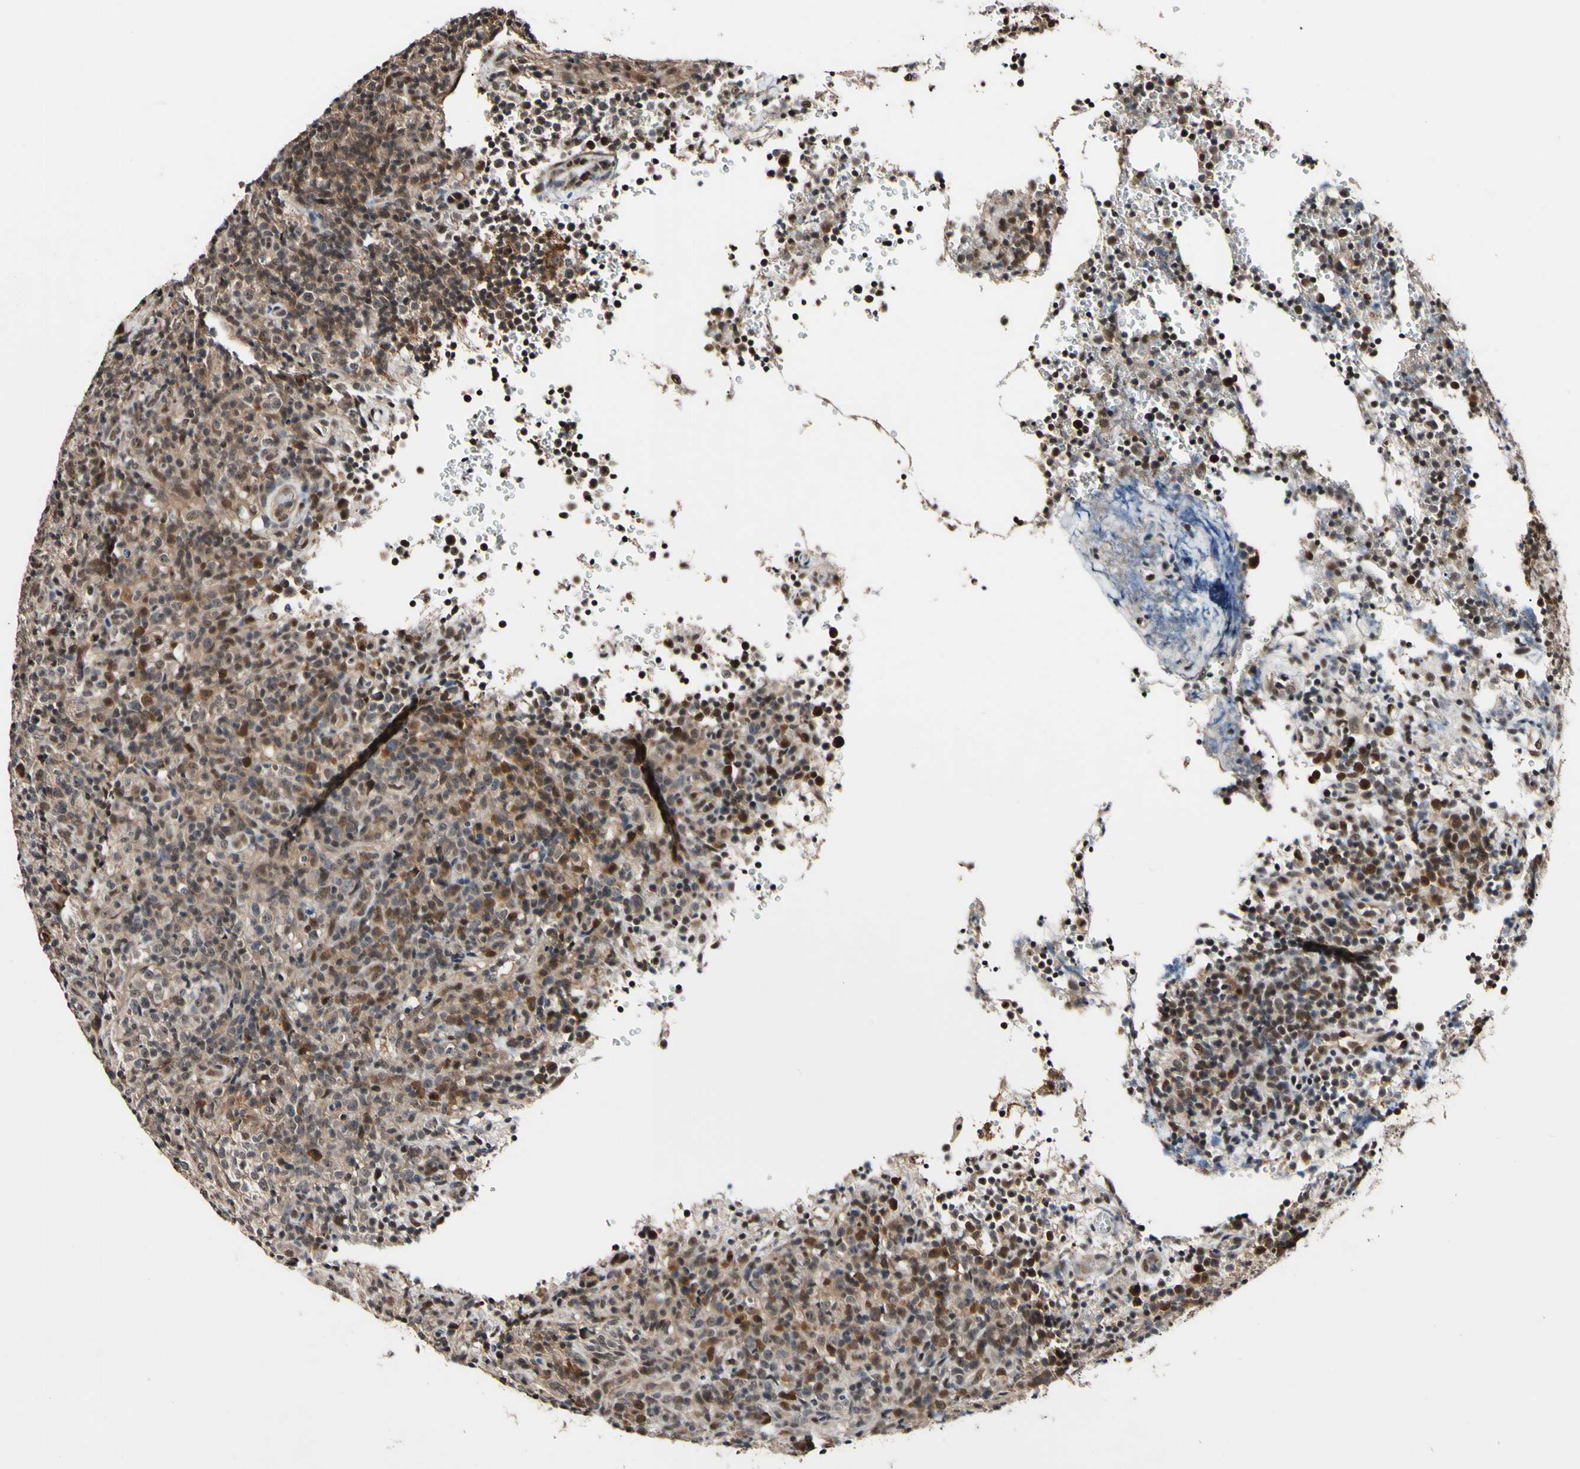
{"staining": {"intensity": "weak", "quantity": ">75%", "location": "cytoplasmic/membranous"}, "tissue": "lymphoma", "cell_type": "Tumor cells", "image_type": "cancer", "snomed": [{"axis": "morphology", "description": "Malignant lymphoma, non-Hodgkin's type, High grade"}, {"axis": "topography", "description": "Lymph node"}], "caption": "Brown immunohistochemical staining in human high-grade malignant lymphoma, non-Hodgkin's type reveals weak cytoplasmic/membranous expression in about >75% of tumor cells. (IHC, brightfield microscopy, high magnification).", "gene": "PSMD10", "patient": {"sex": "female", "age": 76}}